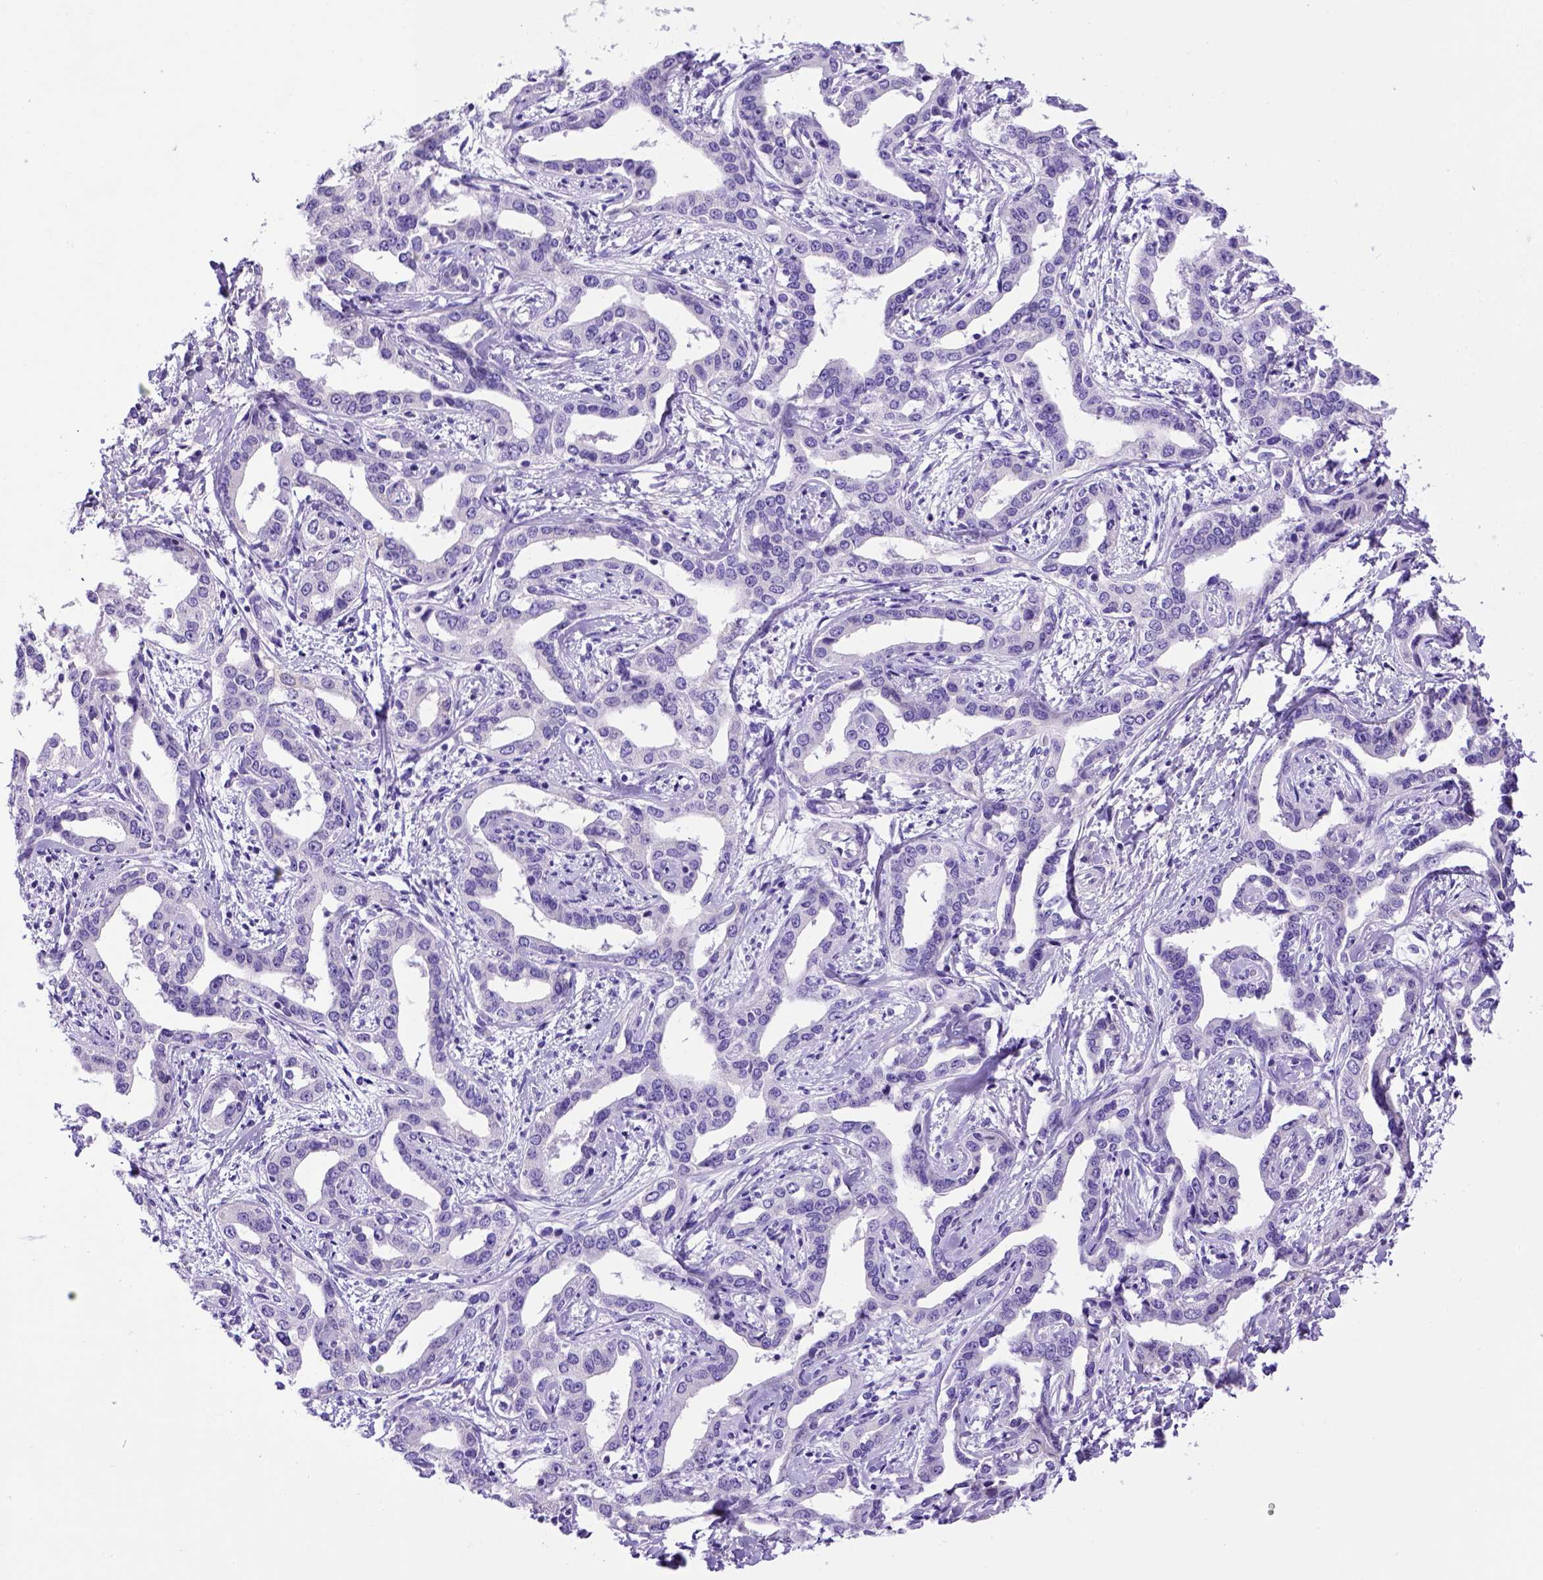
{"staining": {"intensity": "negative", "quantity": "none", "location": "none"}, "tissue": "liver cancer", "cell_type": "Tumor cells", "image_type": "cancer", "snomed": [{"axis": "morphology", "description": "Cholangiocarcinoma"}, {"axis": "topography", "description": "Liver"}], "caption": "Histopathology image shows no significant protein staining in tumor cells of liver cholangiocarcinoma. Nuclei are stained in blue.", "gene": "PTGES", "patient": {"sex": "male", "age": 59}}